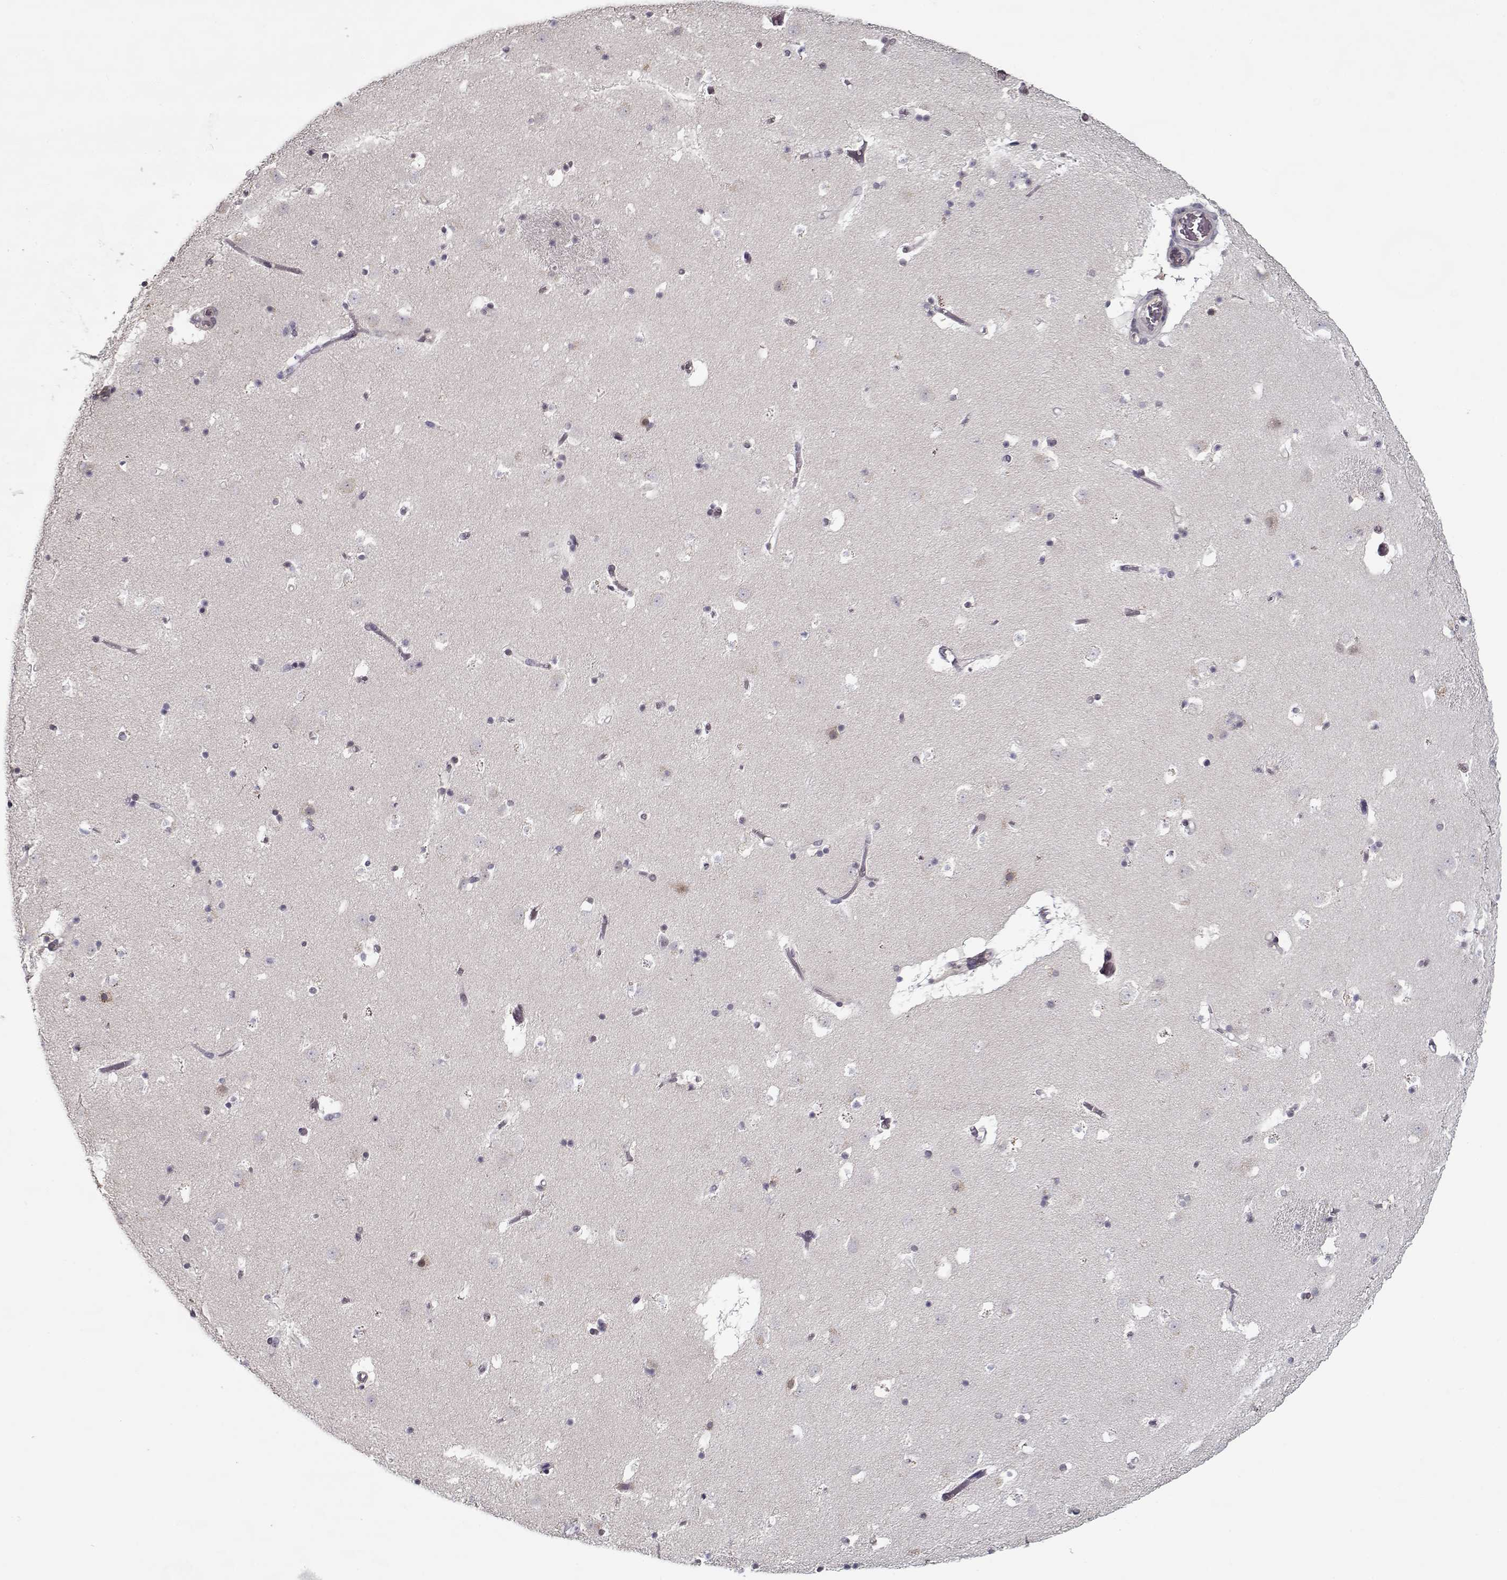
{"staining": {"intensity": "negative", "quantity": "none", "location": "none"}, "tissue": "caudate", "cell_type": "Glial cells", "image_type": "normal", "snomed": [{"axis": "morphology", "description": "Normal tissue, NOS"}, {"axis": "topography", "description": "Lateral ventricle wall"}], "caption": "This is an immunohistochemistry (IHC) micrograph of normal caudate. There is no positivity in glial cells.", "gene": "TESPA1", "patient": {"sex": "female", "age": 42}}